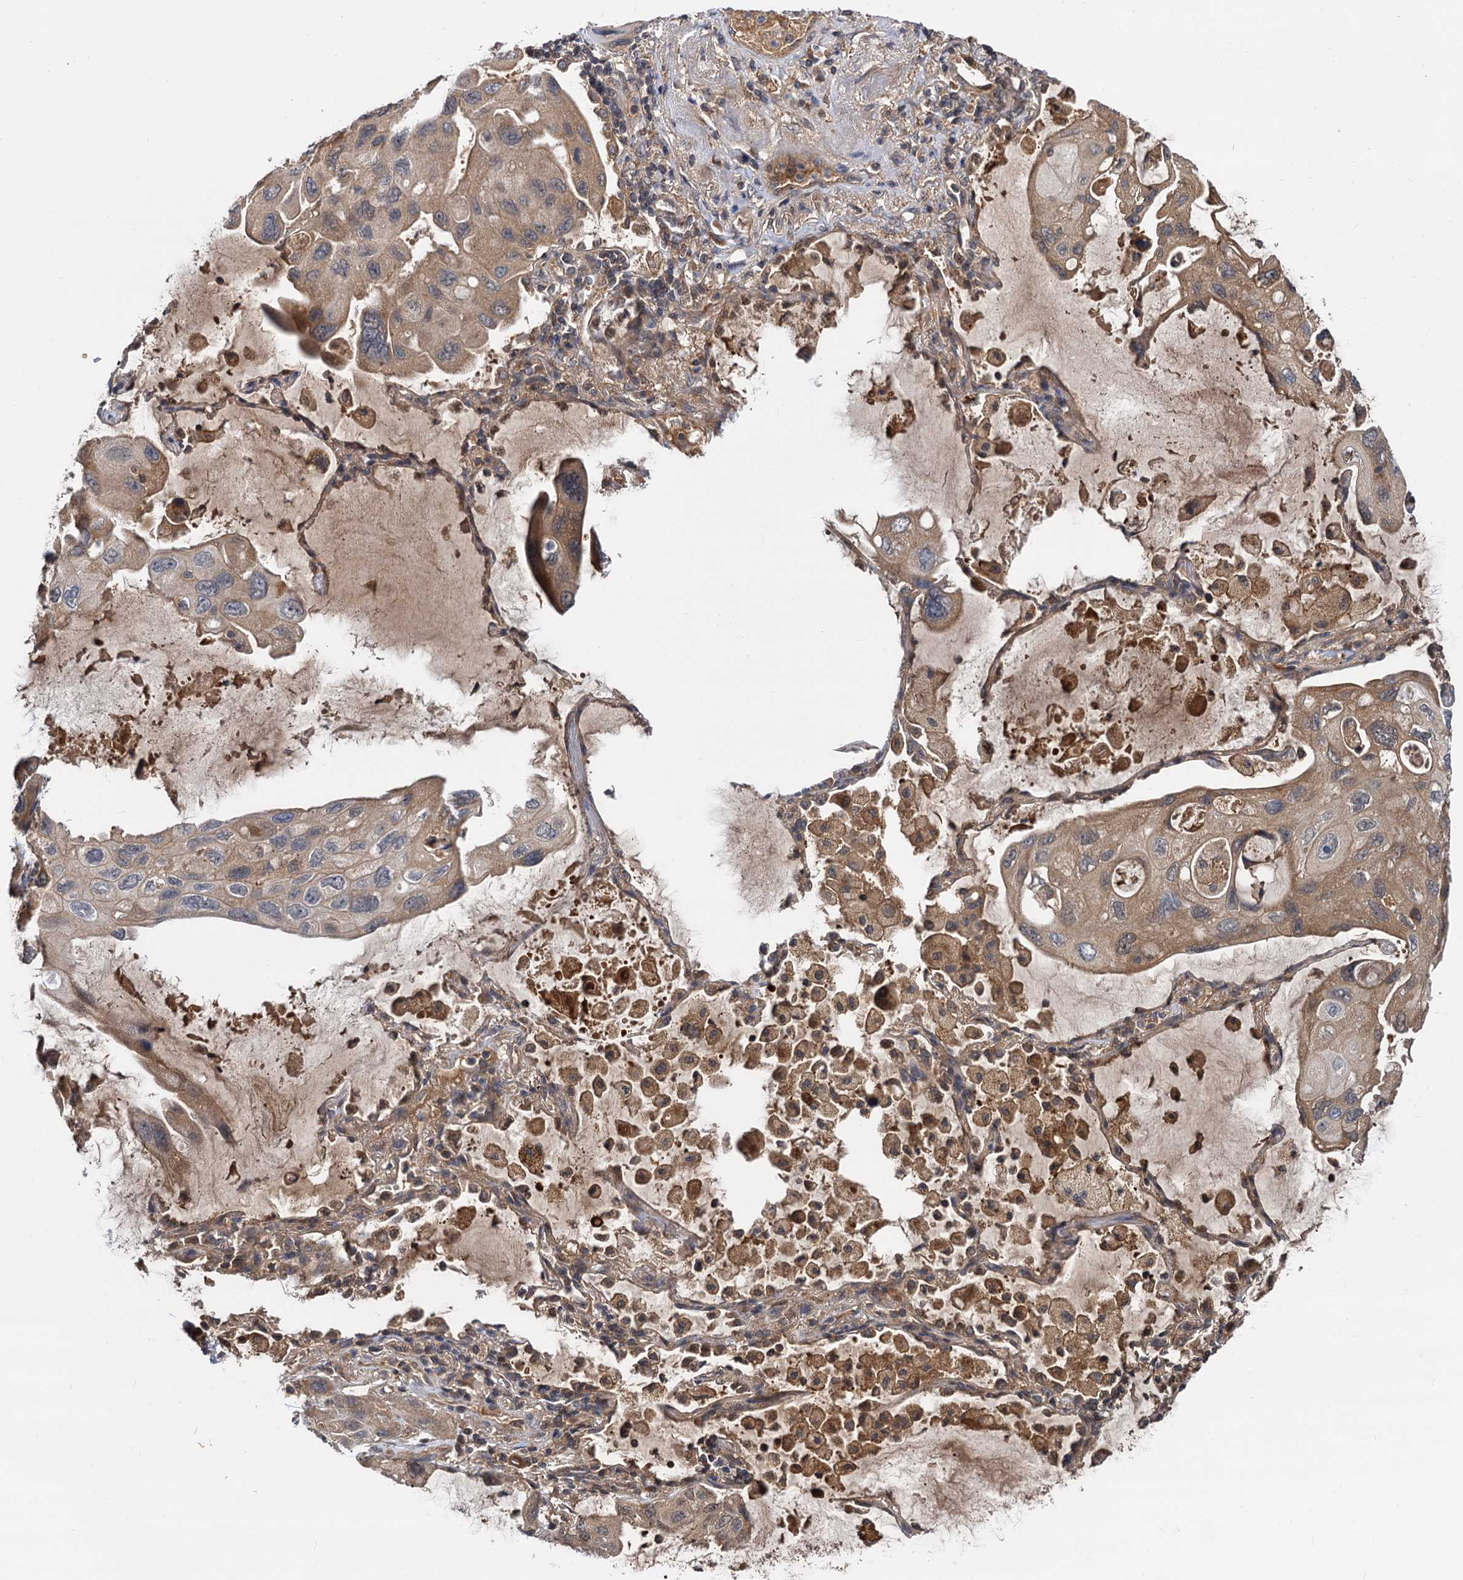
{"staining": {"intensity": "weak", "quantity": ">75%", "location": "cytoplasmic/membranous"}, "tissue": "lung cancer", "cell_type": "Tumor cells", "image_type": "cancer", "snomed": [{"axis": "morphology", "description": "Squamous cell carcinoma, NOS"}, {"axis": "topography", "description": "Lung"}], "caption": "The immunohistochemical stain shows weak cytoplasmic/membranous staining in tumor cells of squamous cell carcinoma (lung) tissue.", "gene": "SELENOP", "patient": {"sex": "female", "age": 73}}